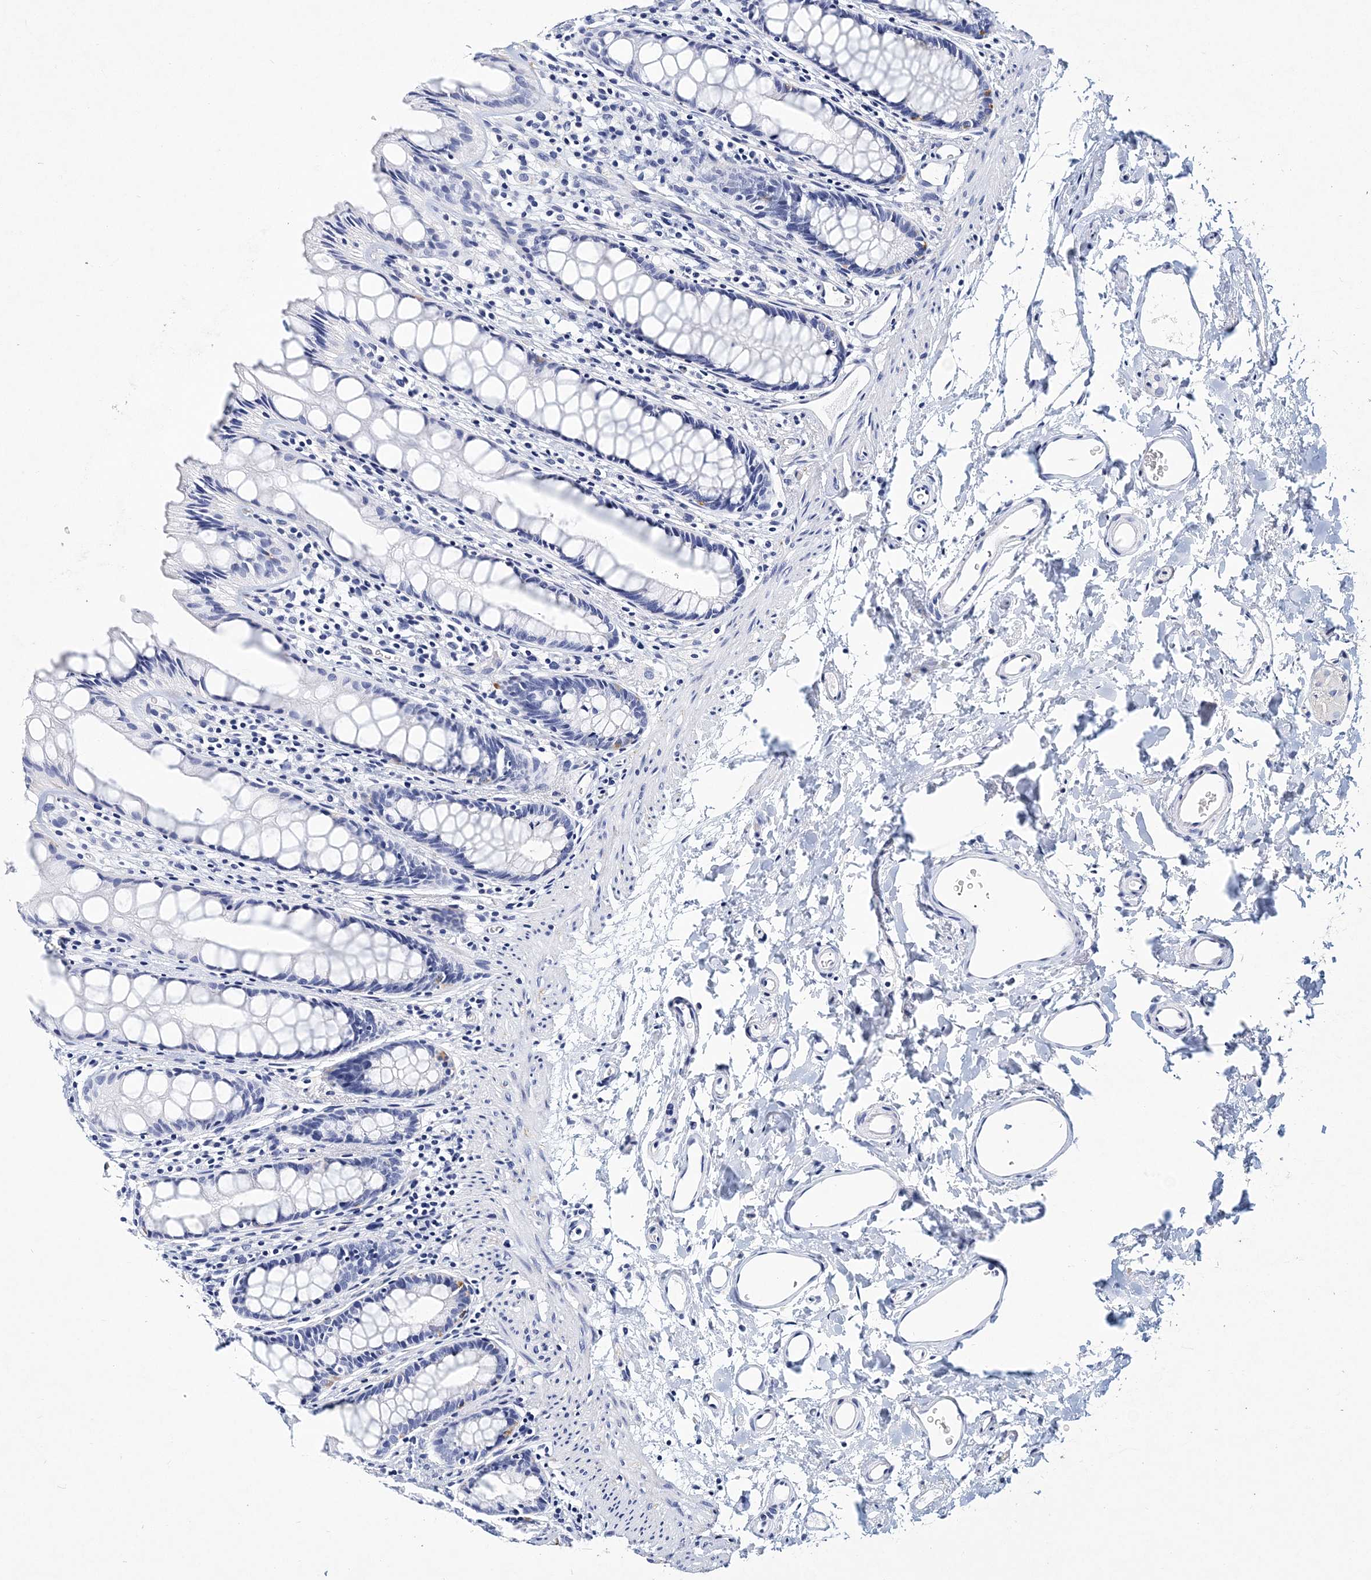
{"staining": {"intensity": "negative", "quantity": "none", "location": "none"}, "tissue": "rectum", "cell_type": "Glandular cells", "image_type": "normal", "snomed": [{"axis": "morphology", "description": "Normal tissue, NOS"}, {"axis": "topography", "description": "Rectum"}], "caption": "This histopathology image is of unremarkable rectum stained with immunohistochemistry (IHC) to label a protein in brown with the nuclei are counter-stained blue. There is no positivity in glandular cells. (DAB (3,3'-diaminobenzidine) immunohistochemistry with hematoxylin counter stain).", "gene": "ITGA2B", "patient": {"sex": "female", "age": 65}}